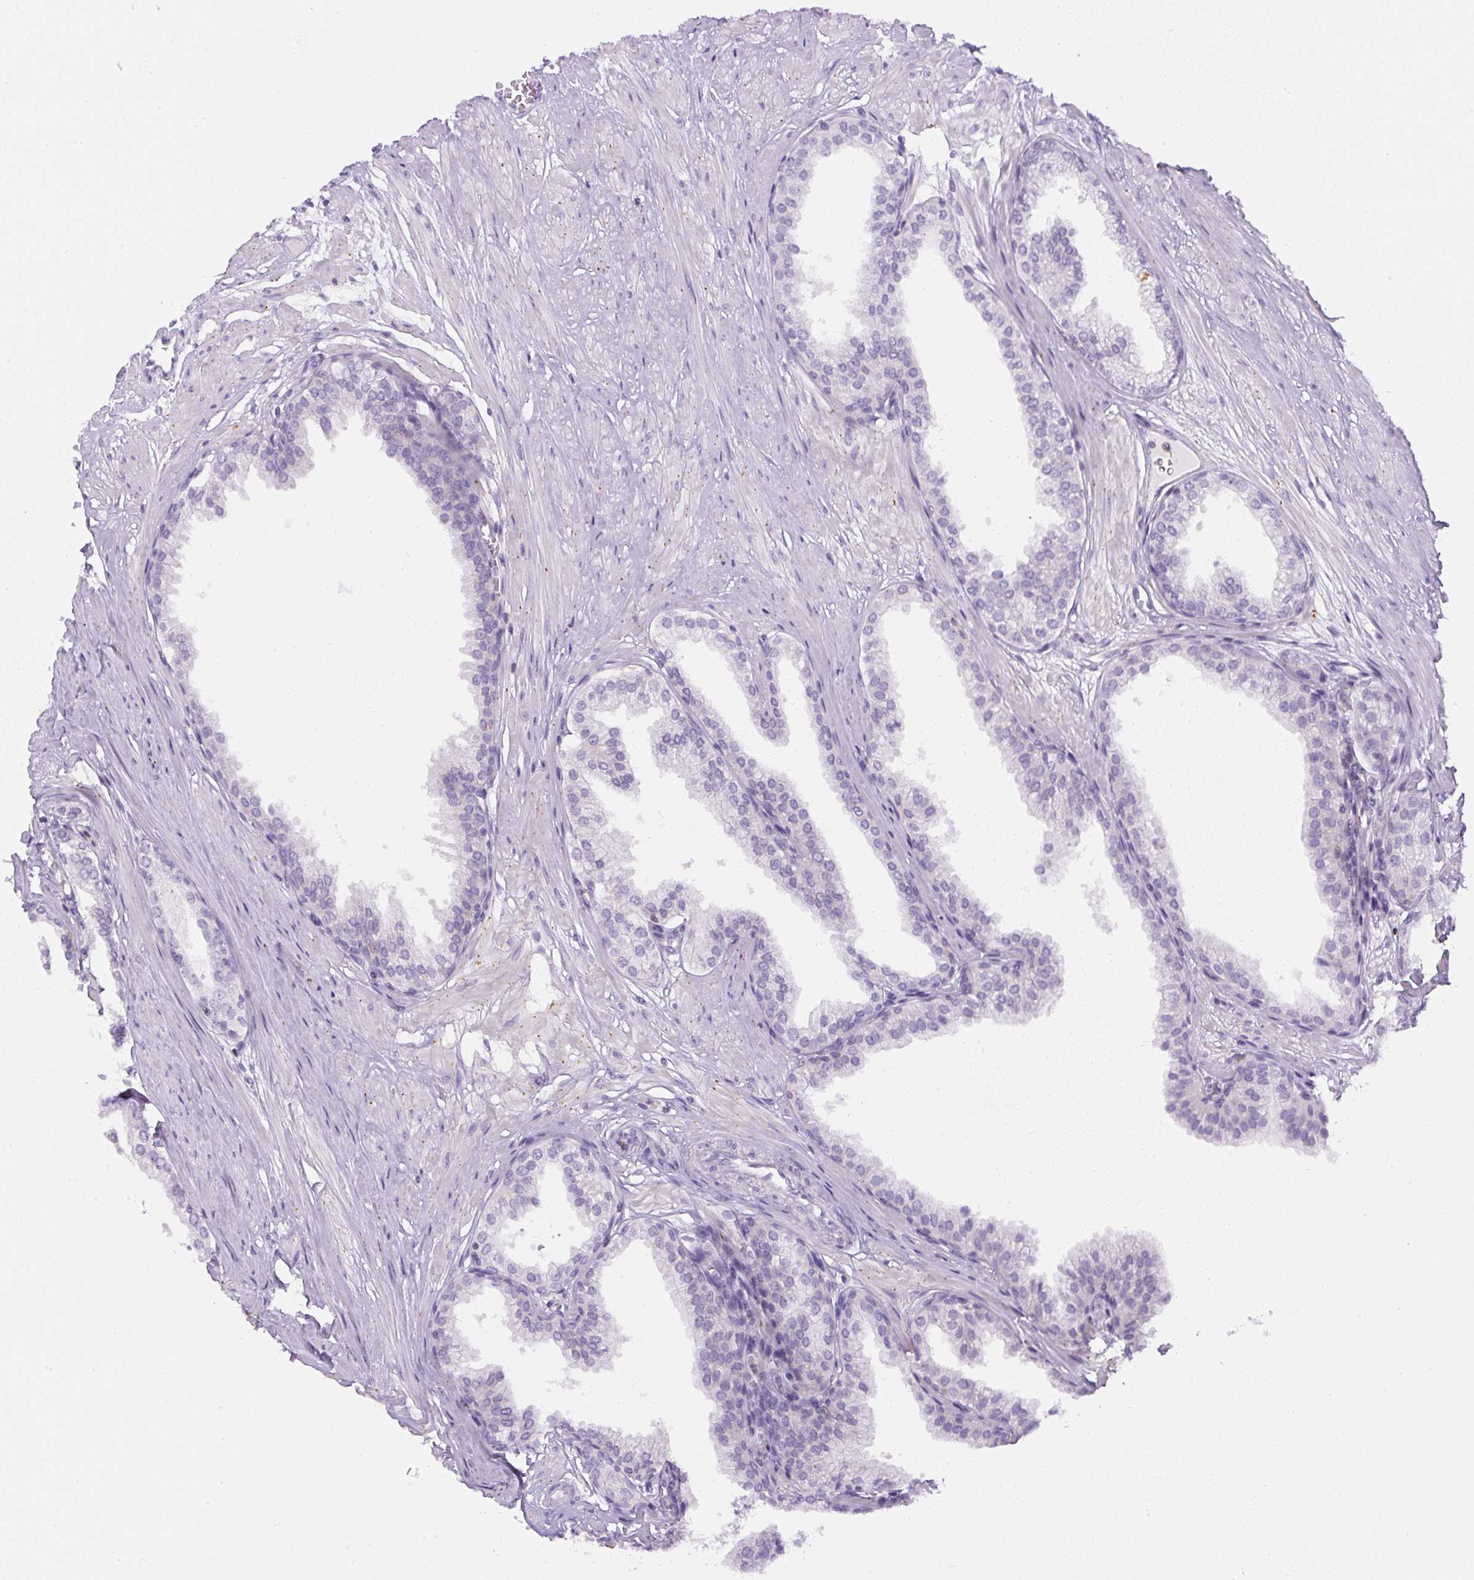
{"staining": {"intensity": "negative", "quantity": "none", "location": "none"}, "tissue": "prostate", "cell_type": "Glandular cells", "image_type": "normal", "snomed": [{"axis": "morphology", "description": "Normal tissue, NOS"}, {"axis": "topography", "description": "Prostate"}, {"axis": "topography", "description": "Peripheral nerve tissue"}], "caption": "Protein analysis of unremarkable prostate shows no significant positivity in glandular cells. (Brightfield microscopy of DAB (3,3'-diaminobenzidine) immunohistochemistry at high magnification).", "gene": "PIP5KL1", "patient": {"sex": "male", "age": 55}}